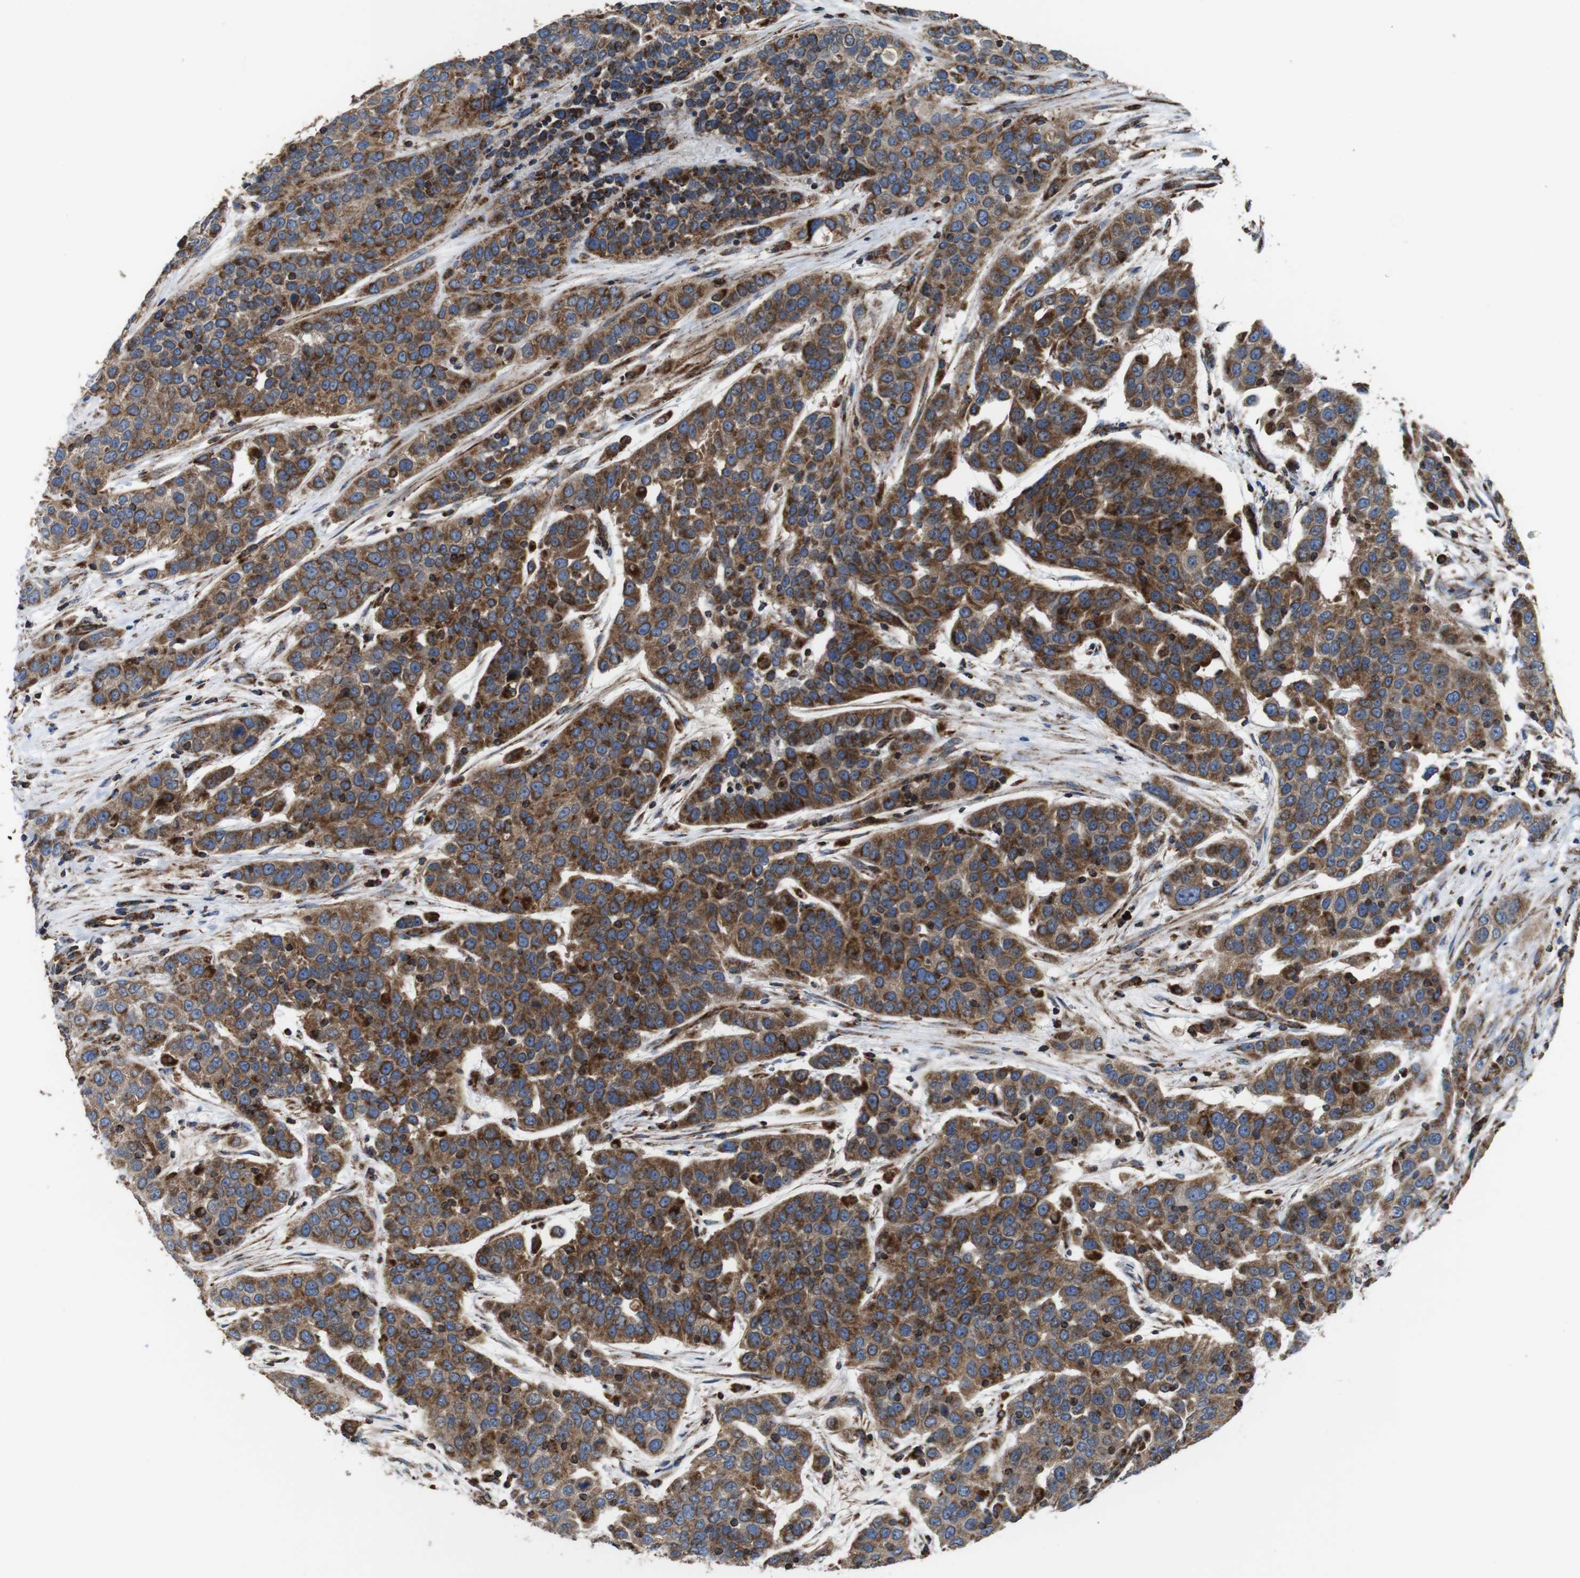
{"staining": {"intensity": "strong", "quantity": "25%-75%", "location": "cytoplasmic/membranous"}, "tissue": "urothelial cancer", "cell_type": "Tumor cells", "image_type": "cancer", "snomed": [{"axis": "morphology", "description": "Urothelial carcinoma, High grade"}, {"axis": "topography", "description": "Urinary bladder"}], "caption": "Tumor cells reveal high levels of strong cytoplasmic/membranous staining in approximately 25%-75% of cells in human high-grade urothelial carcinoma. (Stains: DAB (3,3'-diaminobenzidine) in brown, nuclei in blue, Microscopy: brightfield microscopy at high magnification).", "gene": "HK1", "patient": {"sex": "female", "age": 80}}